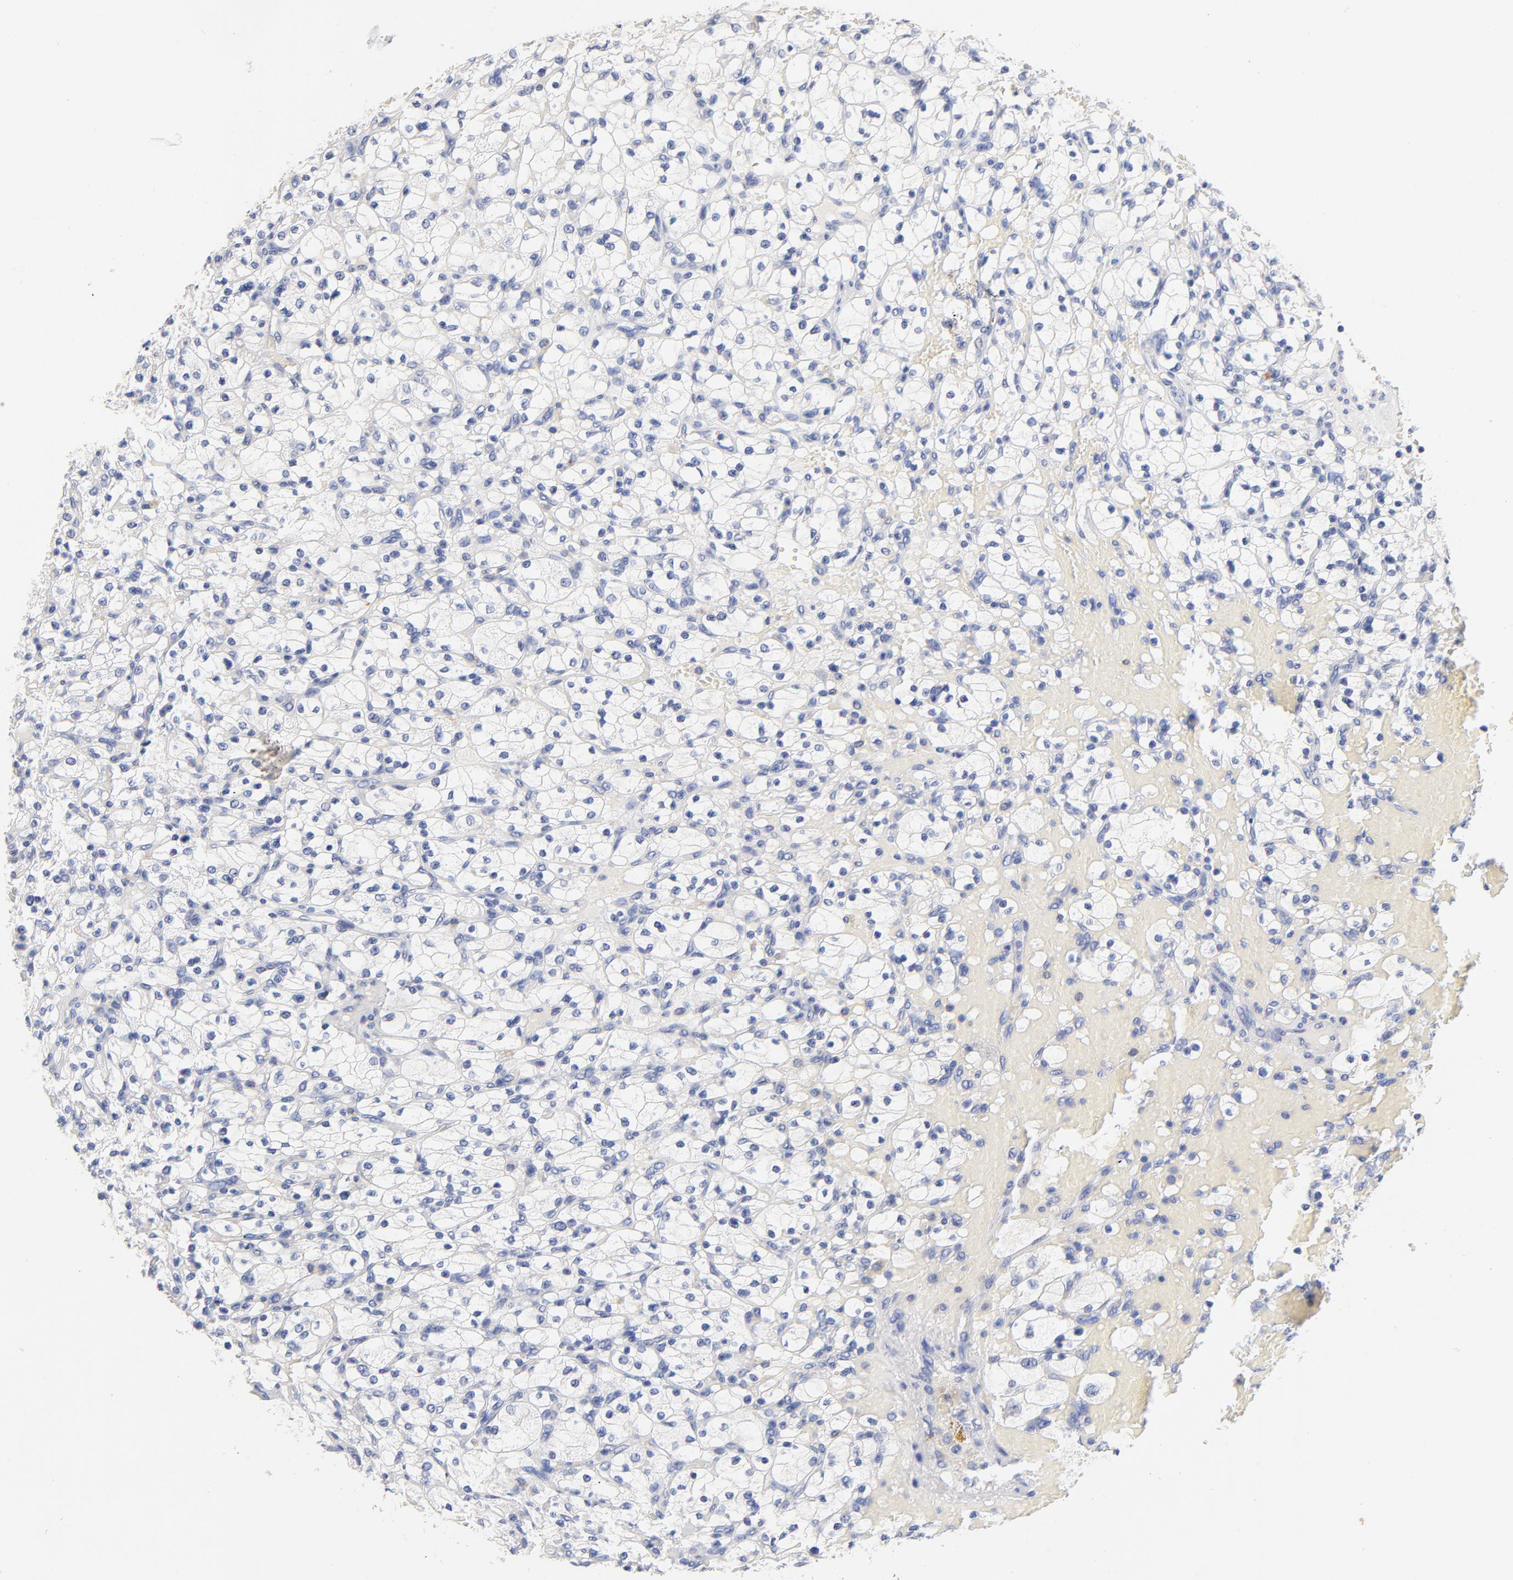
{"staining": {"intensity": "negative", "quantity": "none", "location": "none"}, "tissue": "renal cancer", "cell_type": "Tumor cells", "image_type": "cancer", "snomed": [{"axis": "morphology", "description": "Adenocarcinoma, NOS"}, {"axis": "topography", "description": "Kidney"}], "caption": "DAB immunohistochemical staining of human adenocarcinoma (renal) shows no significant expression in tumor cells.", "gene": "CPS1", "patient": {"sex": "female", "age": 83}}